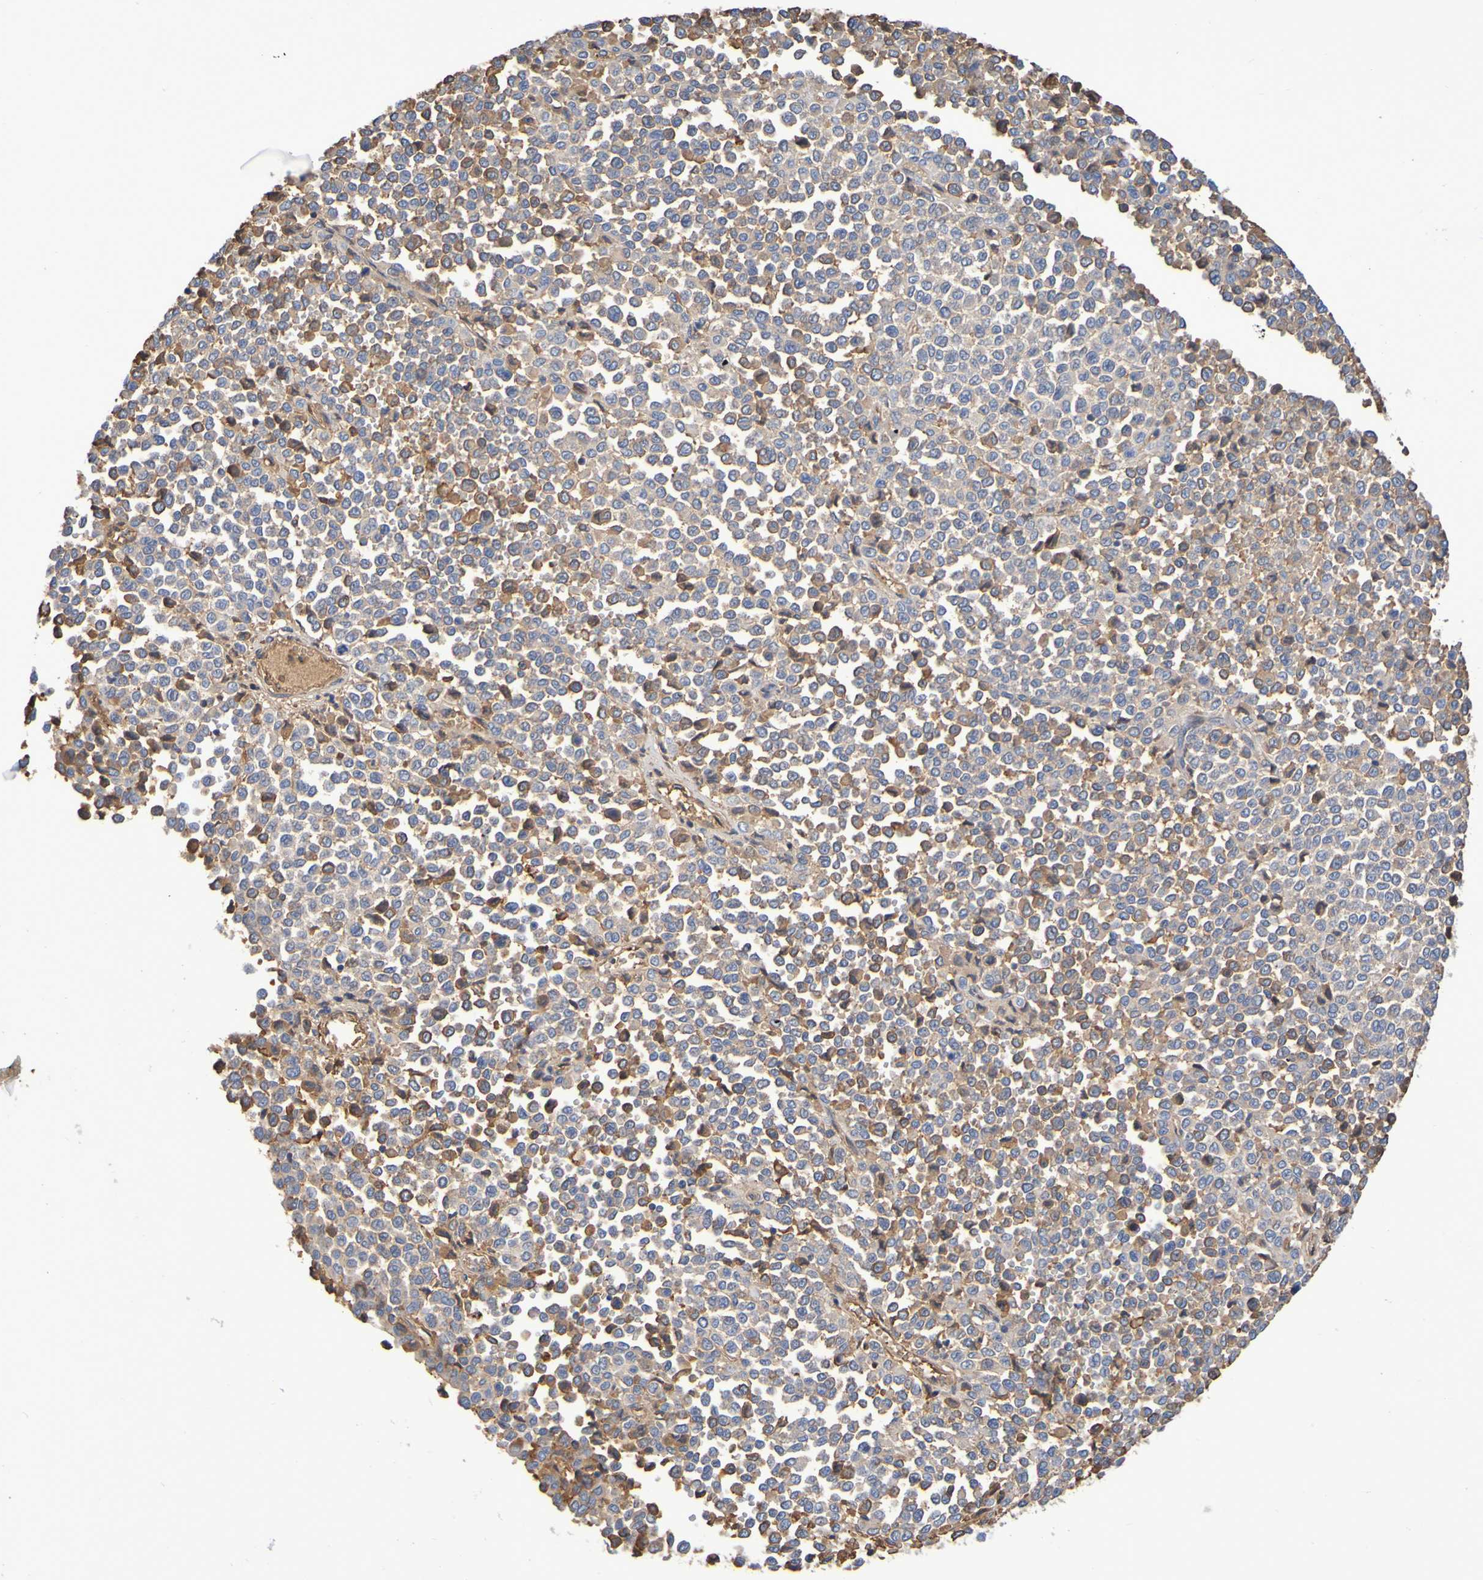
{"staining": {"intensity": "moderate", "quantity": ">75%", "location": "cytoplasmic/membranous"}, "tissue": "melanoma", "cell_type": "Tumor cells", "image_type": "cancer", "snomed": [{"axis": "morphology", "description": "Malignant melanoma, Metastatic site"}, {"axis": "topography", "description": "Pancreas"}], "caption": "An immunohistochemistry image of tumor tissue is shown. Protein staining in brown labels moderate cytoplasmic/membranous positivity in malignant melanoma (metastatic site) within tumor cells. (Brightfield microscopy of DAB IHC at high magnification).", "gene": "GAB3", "patient": {"sex": "female", "age": 30}}